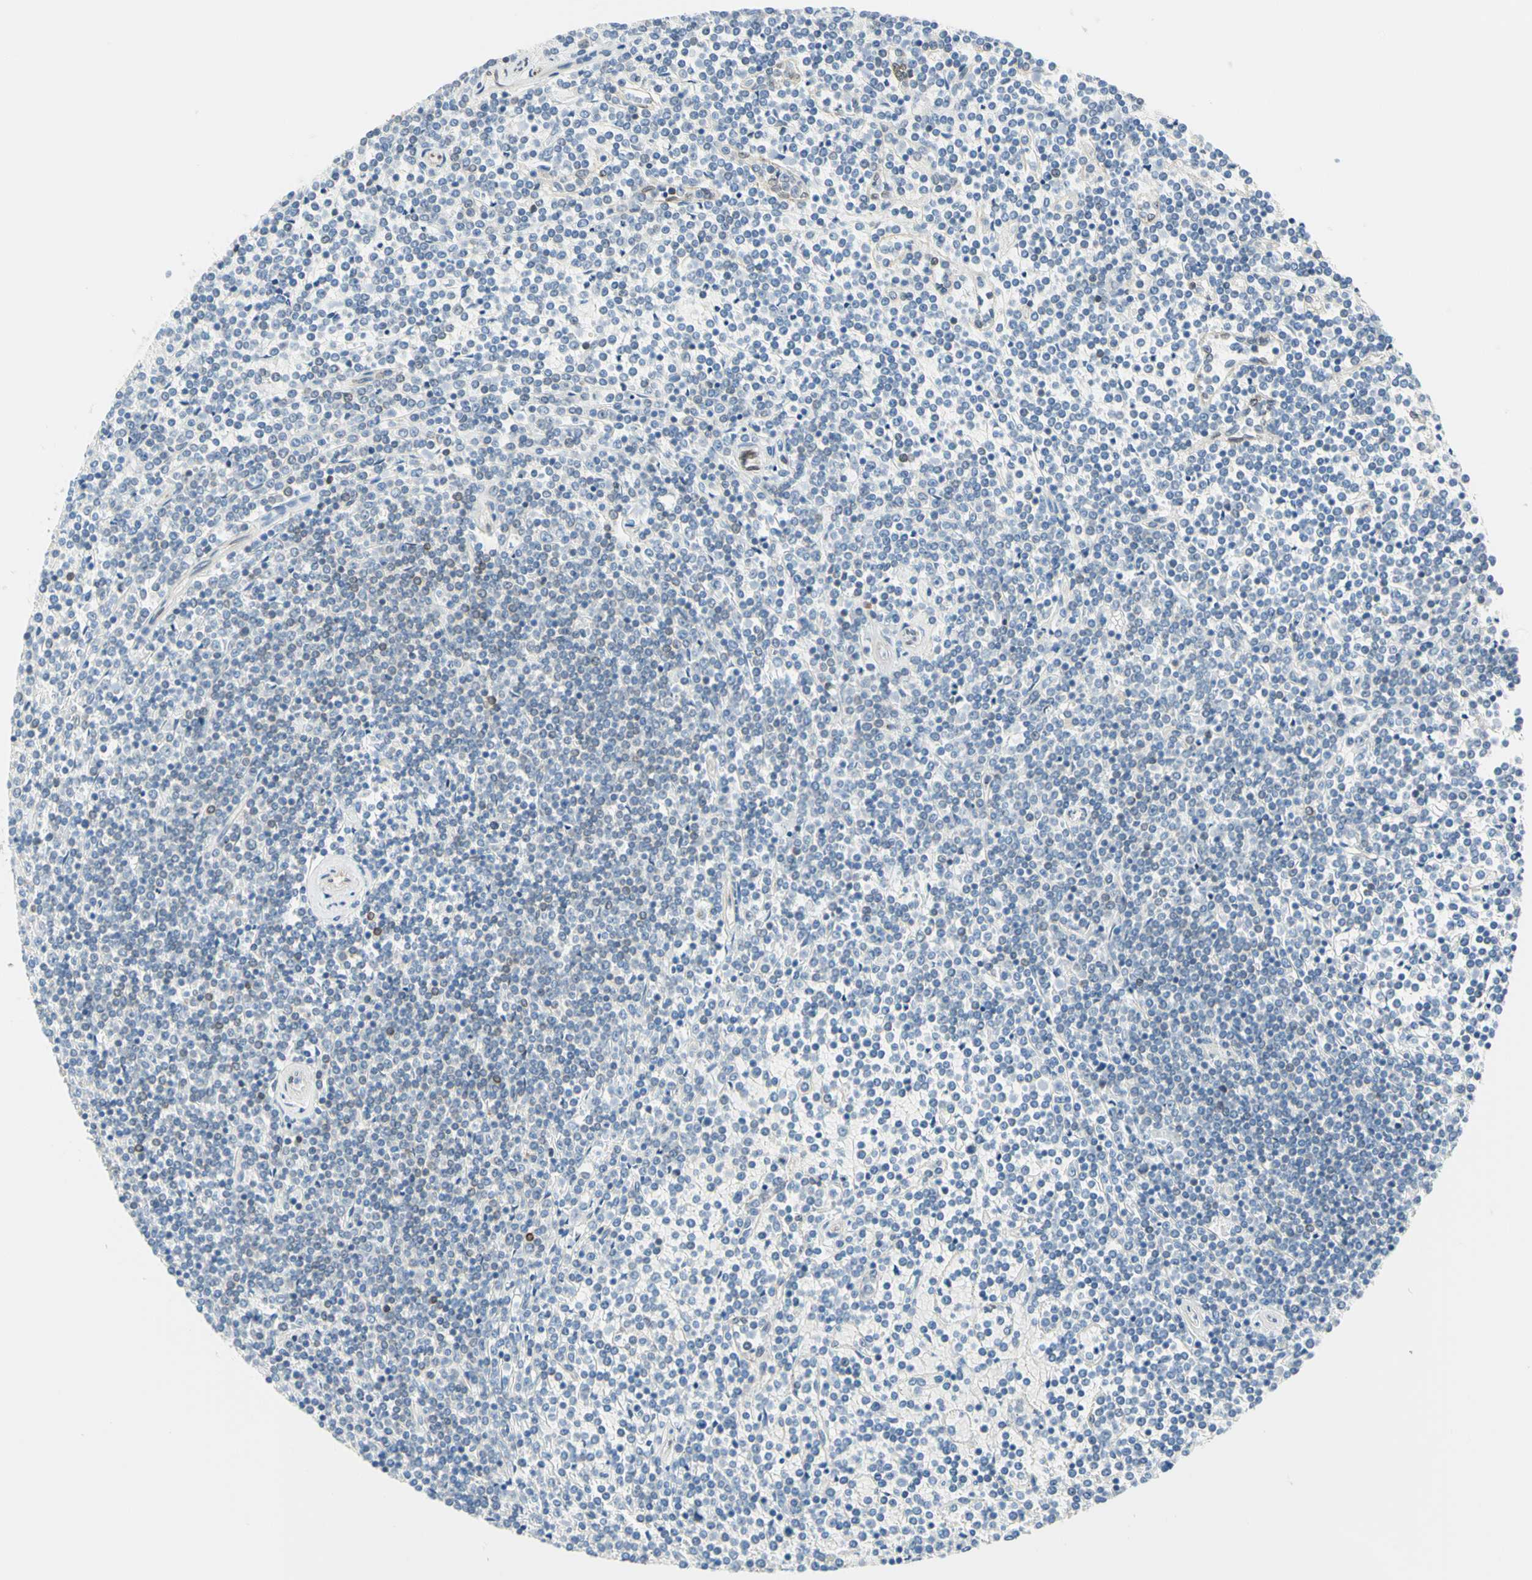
{"staining": {"intensity": "negative", "quantity": "none", "location": "none"}, "tissue": "lymphoma", "cell_type": "Tumor cells", "image_type": "cancer", "snomed": [{"axis": "morphology", "description": "Malignant lymphoma, non-Hodgkin's type, Low grade"}, {"axis": "topography", "description": "Spleen"}], "caption": "DAB immunohistochemical staining of human malignant lymphoma, non-Hodgkin's type (low-grade) reveals no significant staining in tumor cells.", "gene": "TRAF2", "patient": {"sex": "female", "age": 19}}